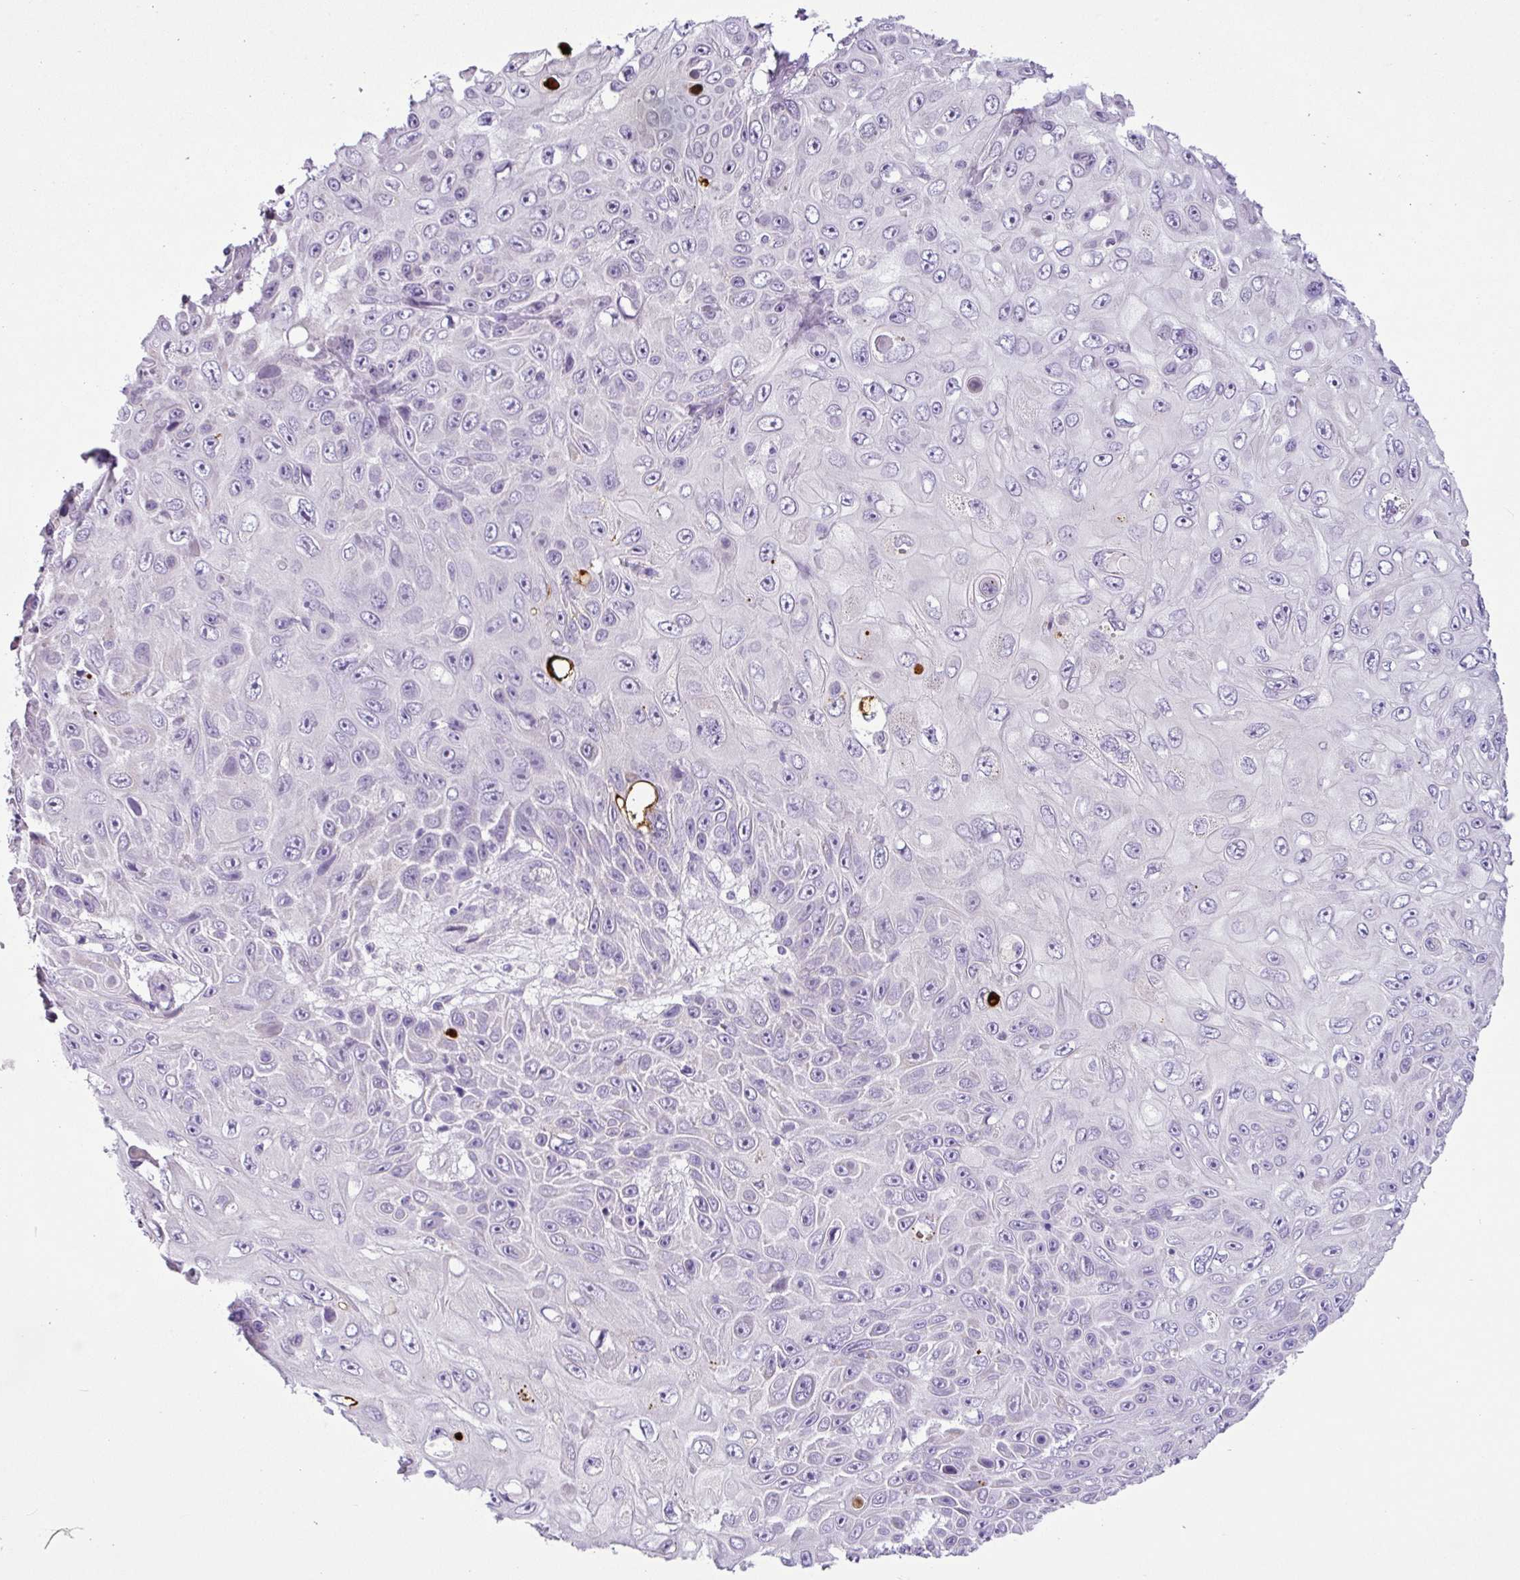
{"staining": {"intensity": "negative", "quantity": "none", "location": "none"}, "tissue": "skin cancer", "cell_type": "Tumor cells", "image_type": "cancer", "snomed": [{"axis": "morphology", "description": "Squamous cell carcinoma, NOS"}, {"axis": "topography", "description": "Skin"}], "caption": "This histopathology image is of skin cancer stained with immunohistochemistry (IHC) to label a protein in brown with the nuclei are counter-stained blue. There is no staining in tumor cells.", "gene": "HMCN2", "patient": {"sex": "male", "age": 82}}